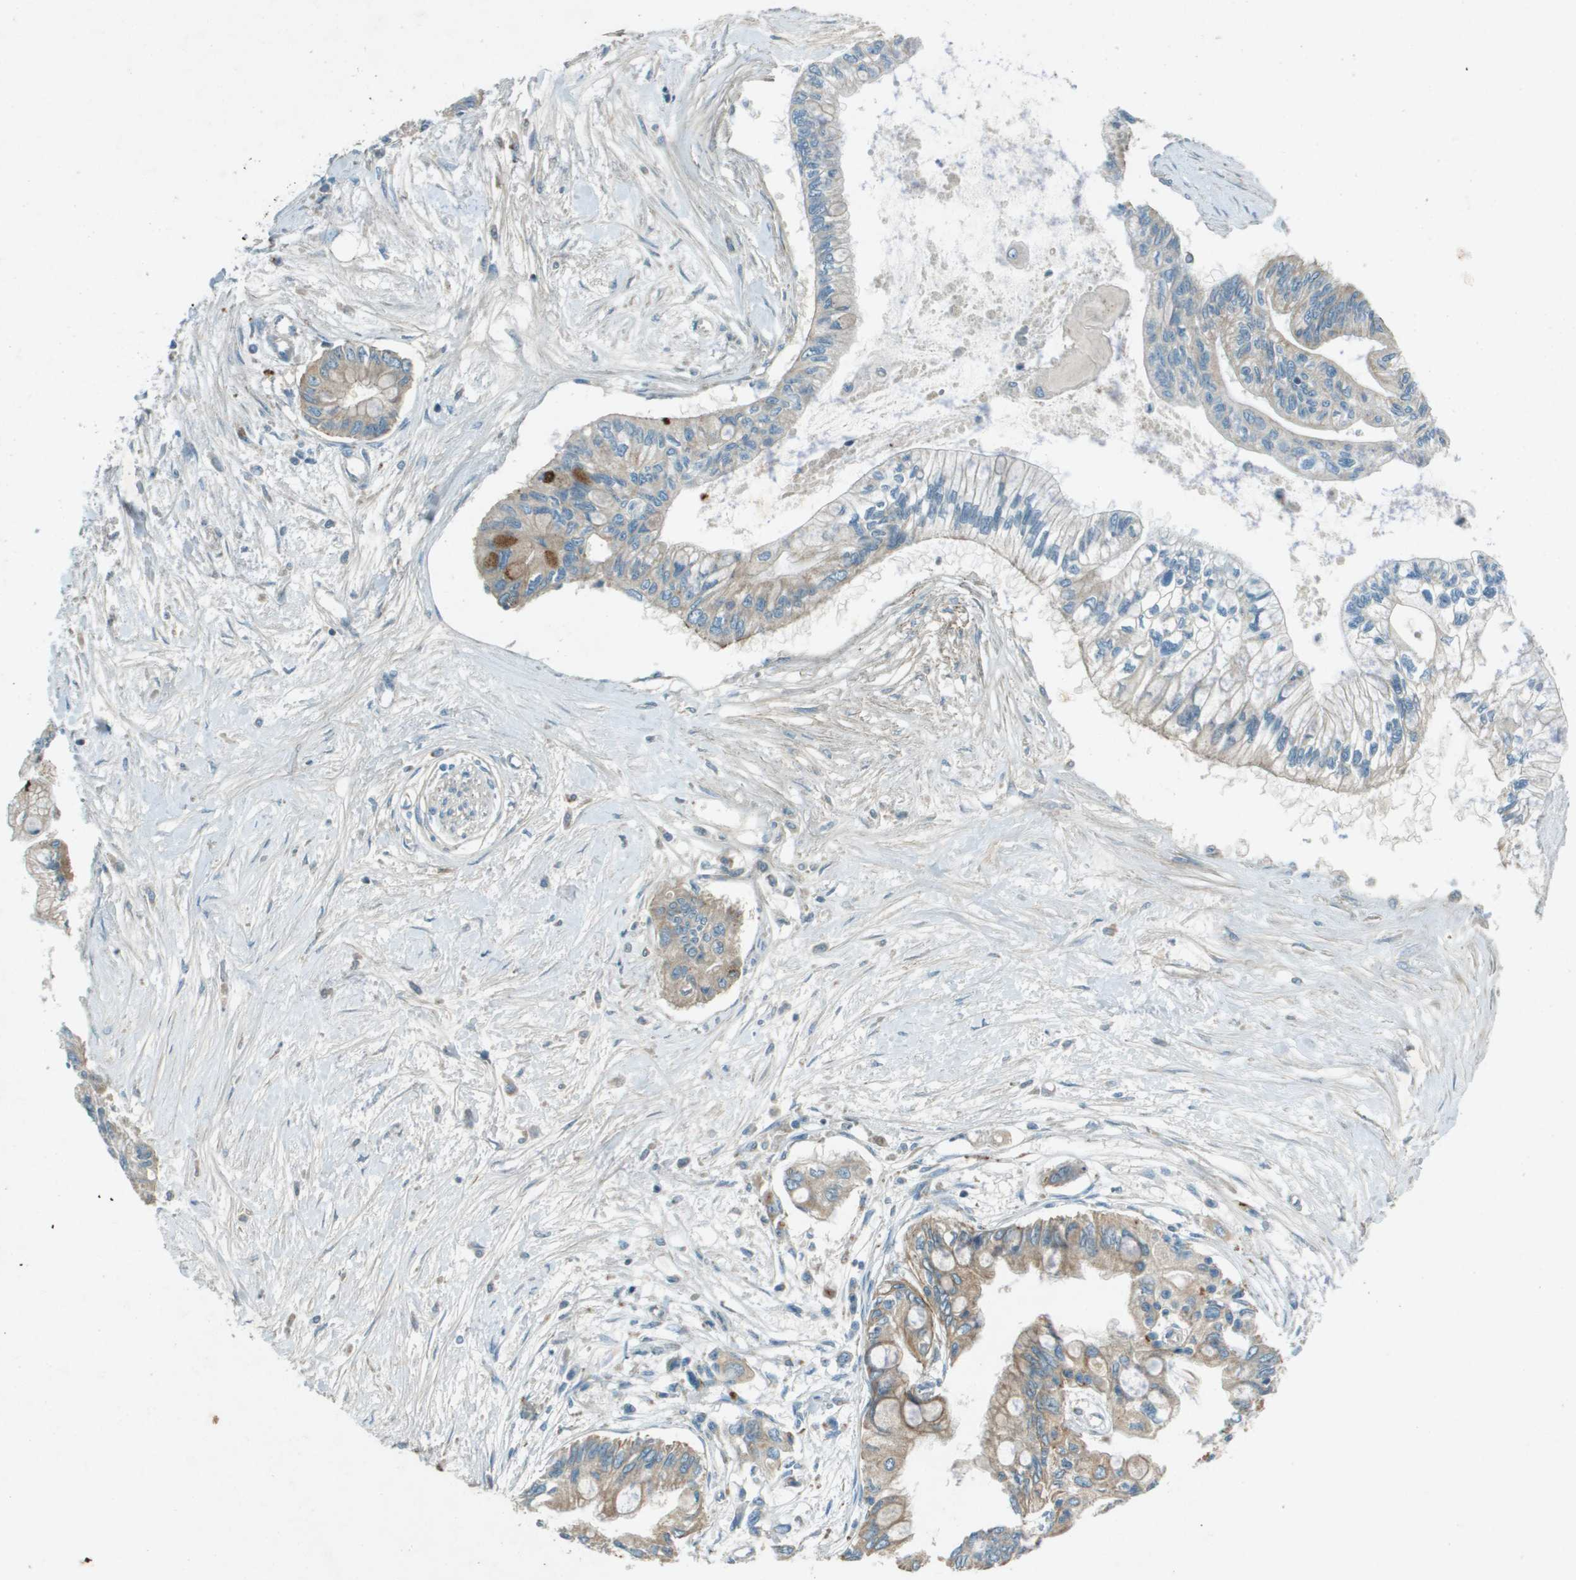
{"staining": {"intensity": "moderate", "quantity": "25%-75%", "location": "cytoplasmic/membranous"}, "tissue": "pancreatic cancer", "cell_type": "Tumor cells", "image_type": "cancer", "snomed": [{"axis": "morphology", "description": "Adenocarcinoma, NOS"}, {"axis": "topography", "description": "Pancreas"}], "caption": "High-magnification brightfield microscopy of pancreatic adenocarcinoma stained with DAB (brown) and counterstained with hematoxylin (blue). tumor cells exhibit moderate cytoplasmic/membranous staining is appreciated in about25%-75% of cells.", "gene": "MIGA1", "patient": {"sex": "female", "age": 77}}